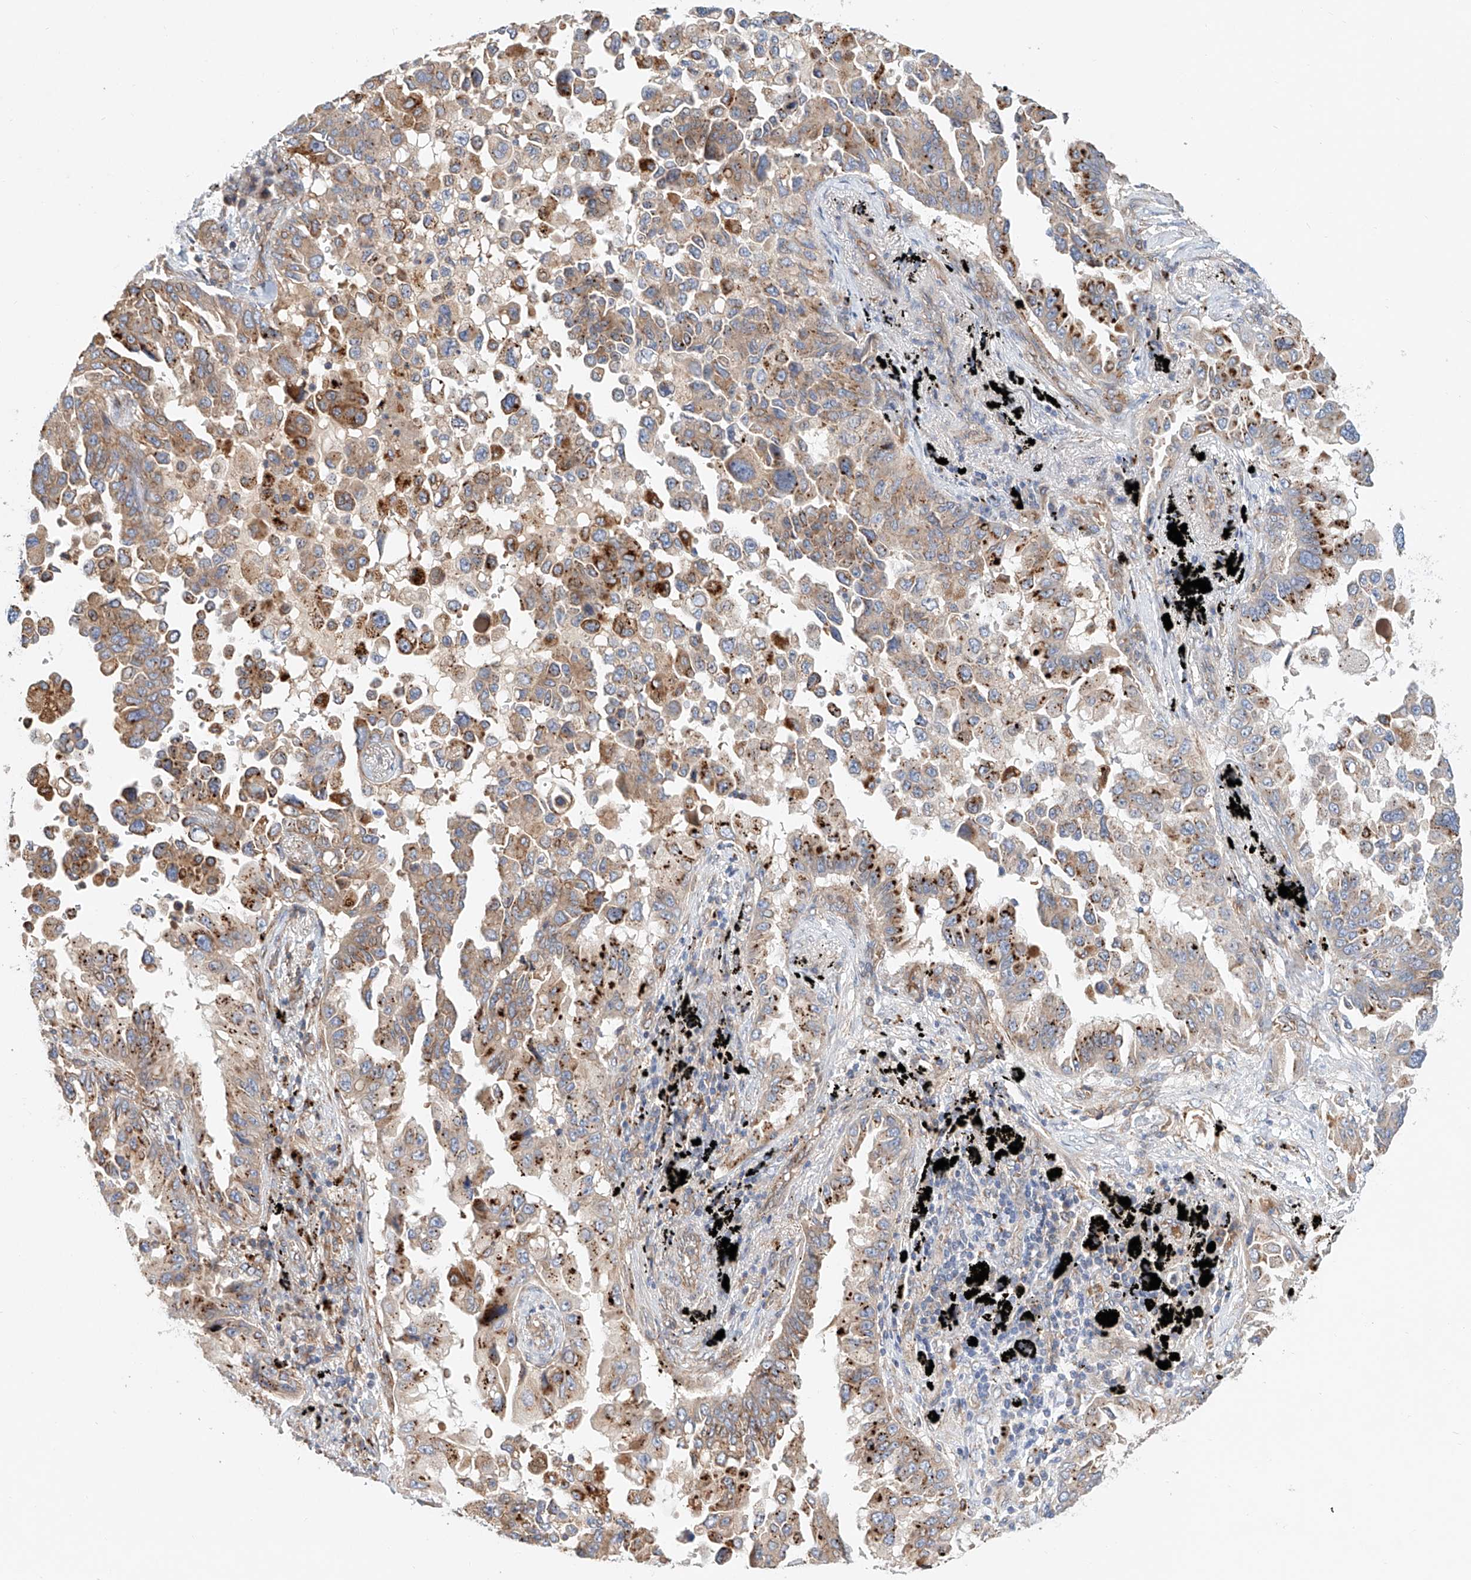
{"staining": {"intensity": "moderate", "quantity": ">75%", "location": "cytoplasmic/membranous"}, "tissue": "lung cancer", "cell_type": "Tumor cells", "image_type": "cancer", "snomed": [{"axis": "morphology", "description": "Adenocarcinoma, NOS"}, {"axis": "topography", "description": "Lung"}], "caption": "A brown stain highlights moderate cytoplasmic/membranous positivity of a protein in lung cancer (adenocarcinoma) tumor cells. (DAB IHC, brown staining for protein, blue staining for nuclei).", "gene": "HGSNAT", "patient": {"sex": "female", "age": 67}}